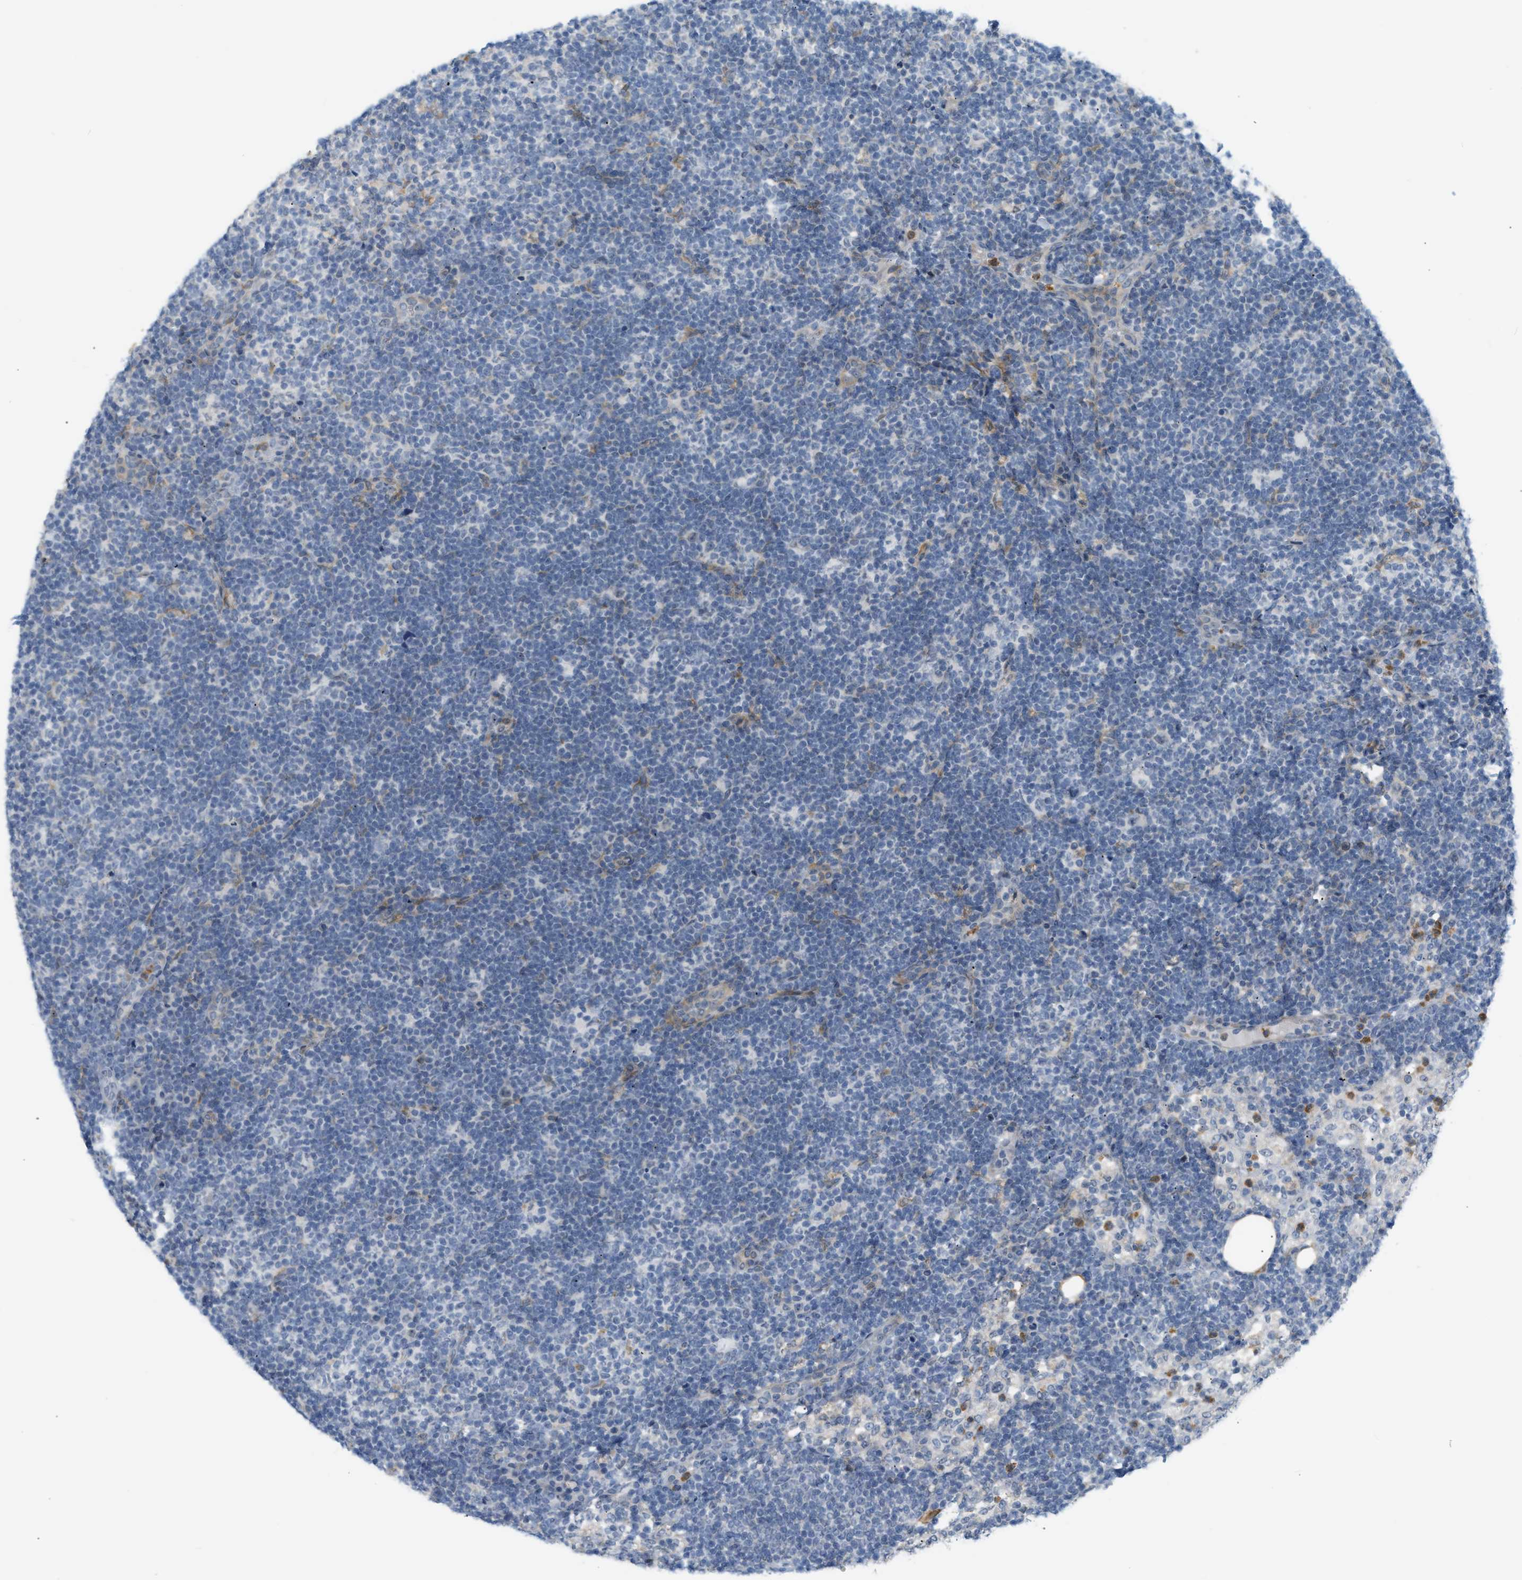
{"staining": {"intensity": "weak", "quantity": "<25%", "location": "cytoplasmic/membranous"}, "tissue": "lymph node", "cell_type": "Germinal center cells", "image_type": "normal", "snomed": [{"axis": "morphology", "description": "Normal tissue, NOS"}, {"axis": "morphology", "description": "Carcinoid, malignant, NOS"}, {"axis": "topography", "description": "Lymph node"}], "caption": "The micrograph demonstrates no significant expression in germinal center cells of lymph node.", "gene": "ZNF408", "patient": {"sex": "male", "age": 47}}